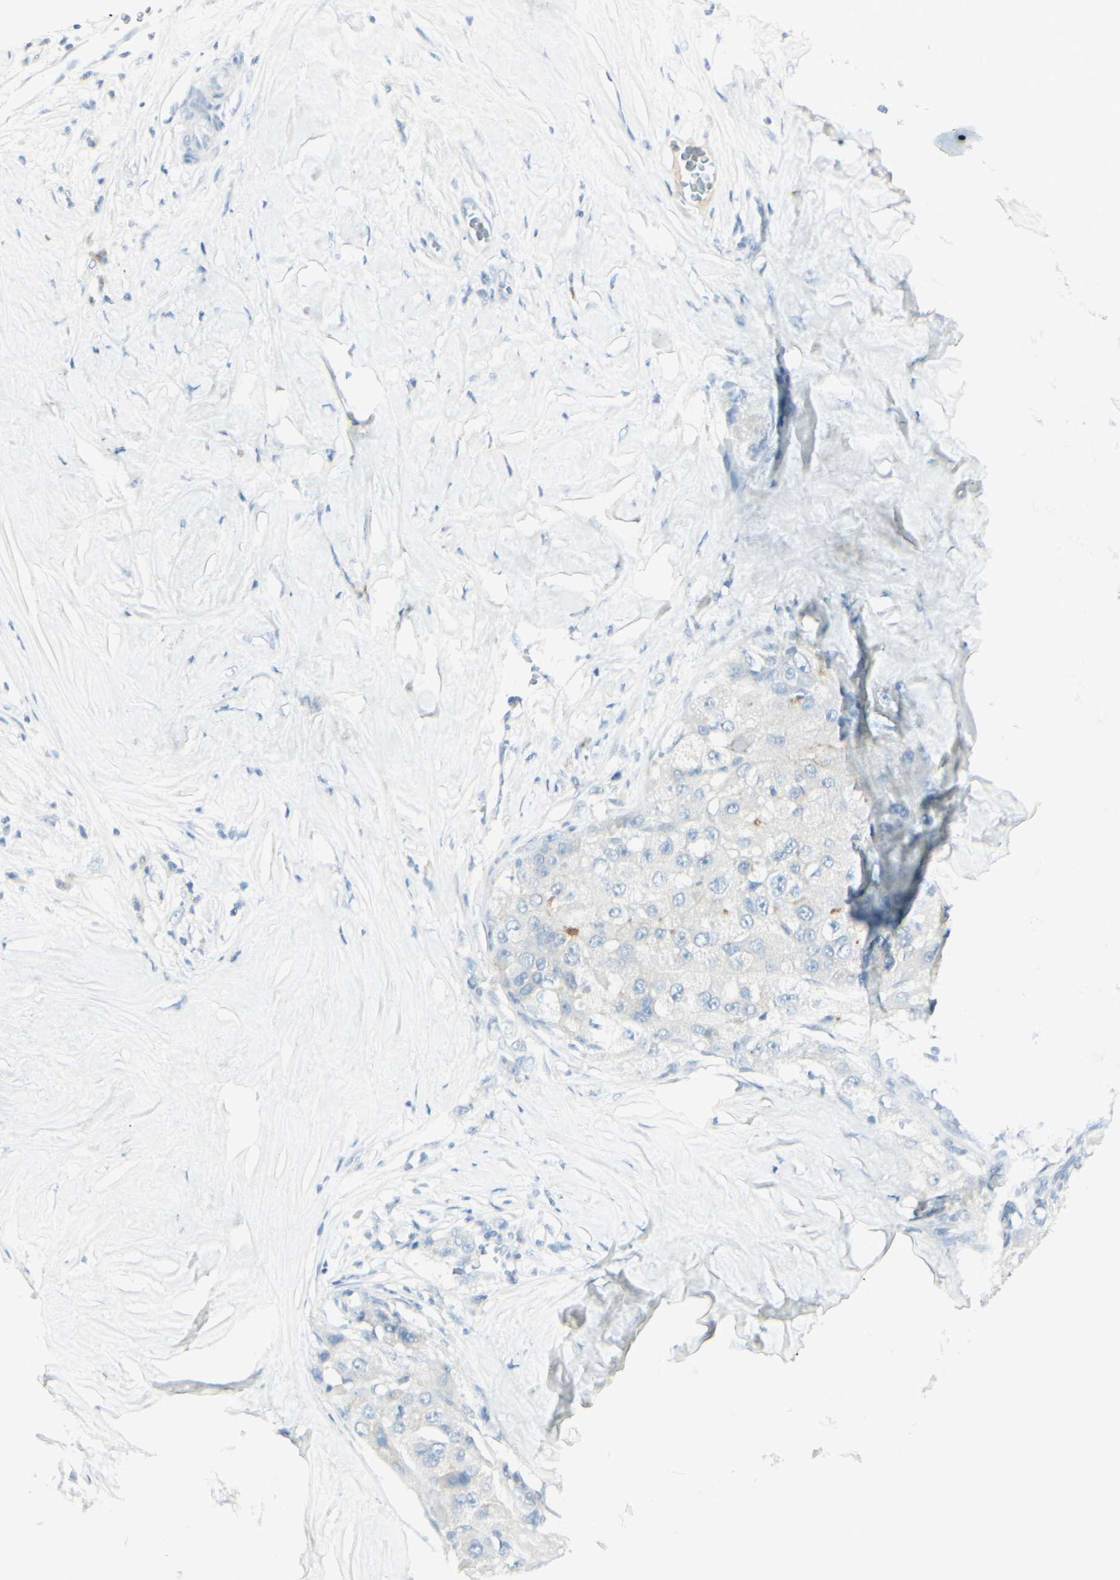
{"staining": {"intensity": "negative", "quantity": "none", "location": "none"}, "tissue": "liver cancer", "cell_type": "Tumor cells", "image_type": "cancer", "snomed": [{"axis": "morphology", "description": "Carcinoma, Hepatocellular, NOS"}, {"axis": "topography", "description": "Liver"}], "caption": "Immunohistochemical staining of human liver hepatocellular carcinoma reveals no significant staining in tumor cells.", "gene": "MDK", "patient": {"sex": "male", "age": 80}}